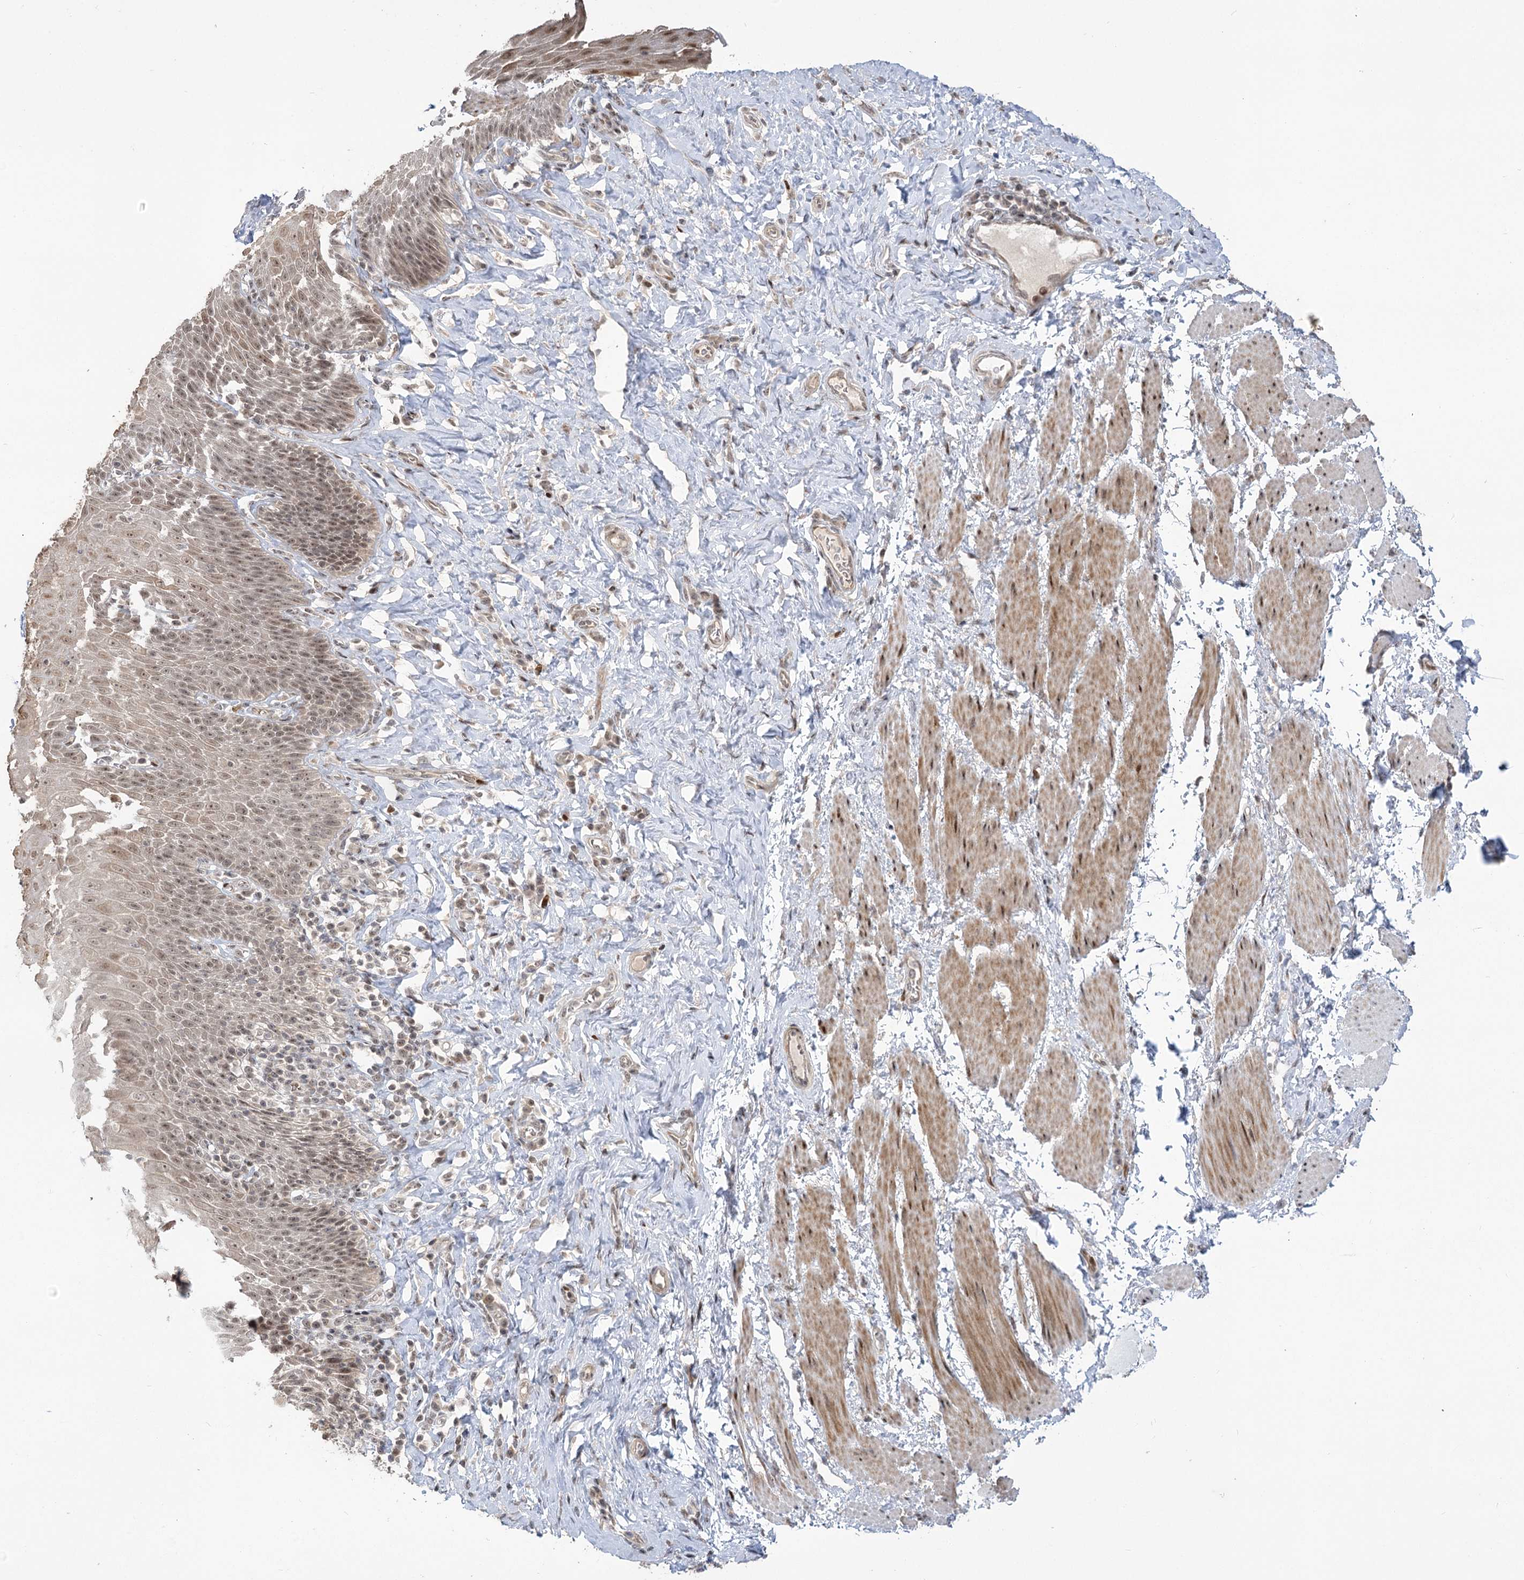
{"staining": {"intensity": "moderate", "quantity": "25%-75%", "location": "nuclear"}, "tissue": "esophagus", "cell_type": "Squamous epithelial cells", "image_type": "normal", "snomed": [{"axis": "morphology", "description": "Normal tissue, NOS"}, {"axis": "topography", "description": "Esophagus"}], "caption": "The image demonstrates staining of benign esophagus, revealing moderate nuclear protein expression (brown color) within squamous epithelial cells. Nuclei are stained in blue.", "gene": "HELQ", "patient": {"sex": "female", "age": 61}}